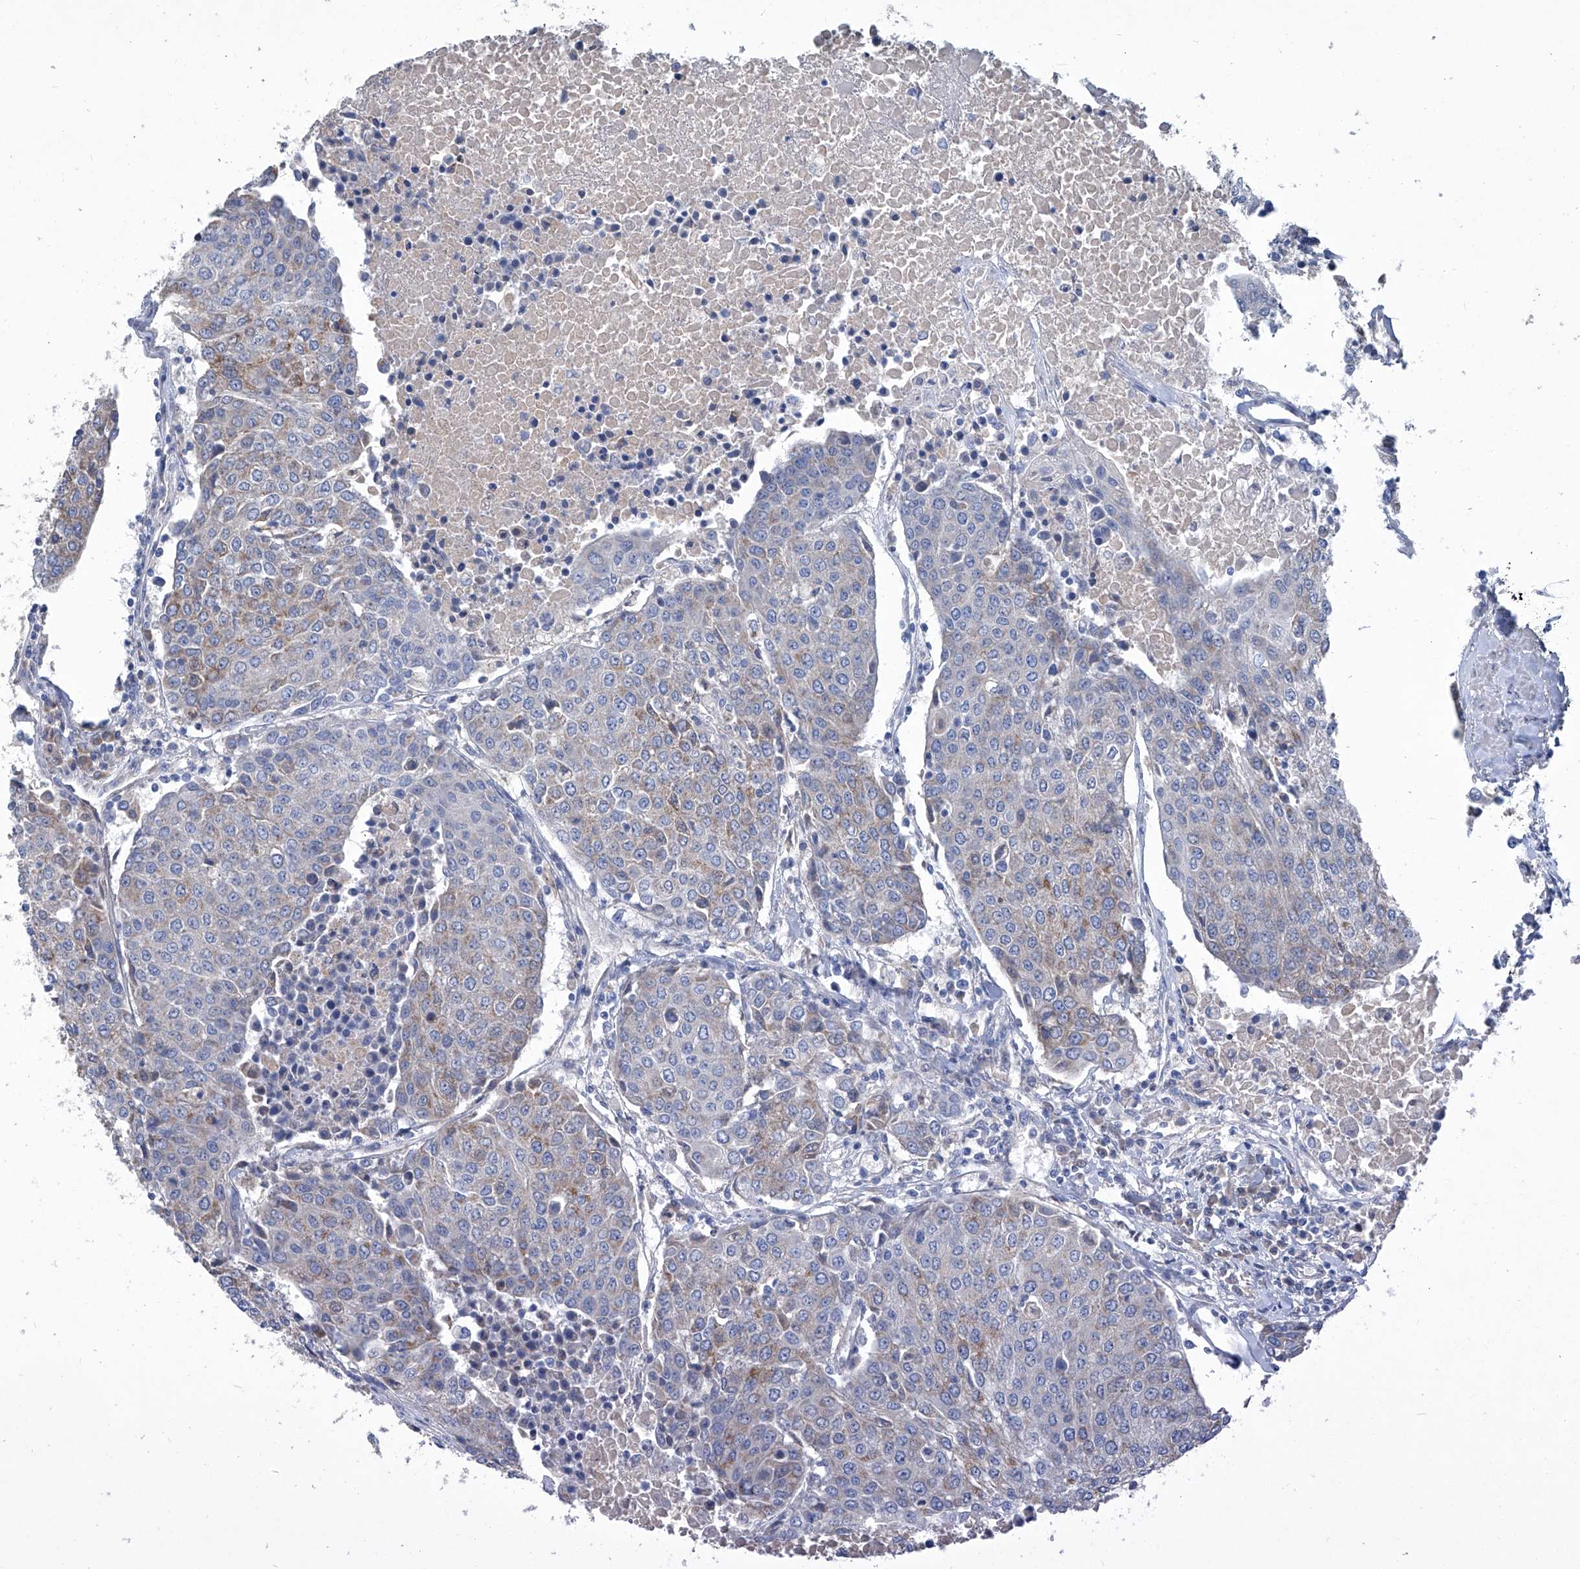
{"staining": {"intensity": "weak", "quantity": "<25%", "location": "cytoplasmic/membranous"}, "tissue": "urothelial cancer", "cell_type": "Tumor cells", "image_type": "cancer", "snomed": [{"axis": "morphology", "description": "Urothelial carcinoma, High grade"}, {"axis": "topography", "description": "Urinary bladder"}], "caption": "IHC photomicrograph of neoplastic tissue: human urothelial cancer stained with DAB (3,3'-diaminobenzidine) reveals no significant protein expression in tumor cells.", "gene": "MTARC1", "patient": {"sex": "female", "age": 85}}